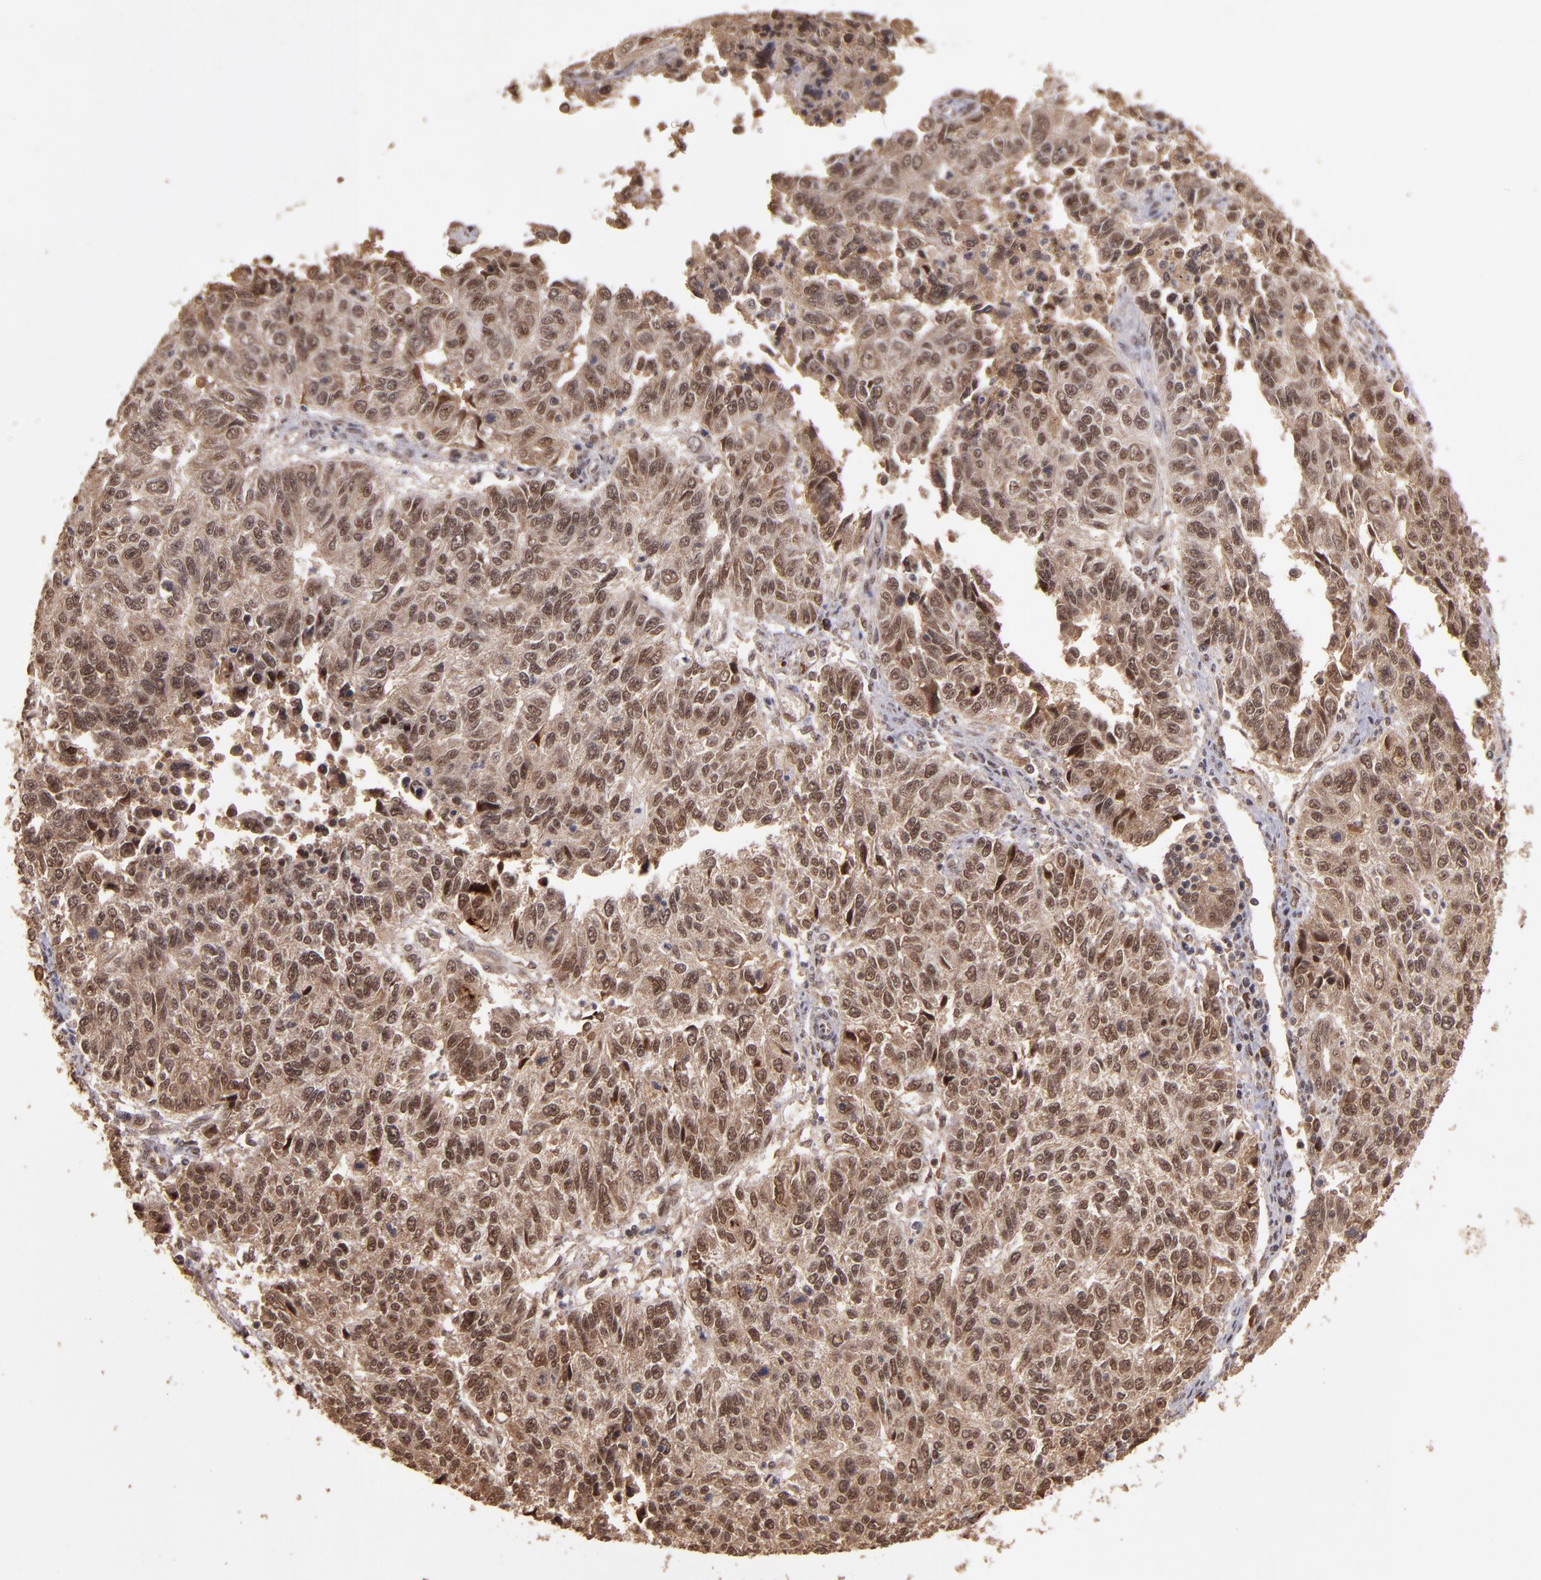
{"staining": {"intensity": "moderate", "quantity": ">75%", "location": "cytoplasmic/membranous,nuclear"}, "tissue": "endometrial cancer", "cell_type": "Tumor cells", "image_type": "cancer", "snomed": [{"axis": "morphology", "description": "Adenocarcinoma, NOS"}, {"axis": "topography", "description": "Endometrium"}], "caption": "About >75% of tumor cells in endometrial cancer show moderate cytoplasmic/membranous and nuclear protein positivity as visualized by brown immunohistochemical staining.", "gene": "RIOK3", "patient": {"sex": "female", "age": 42}}